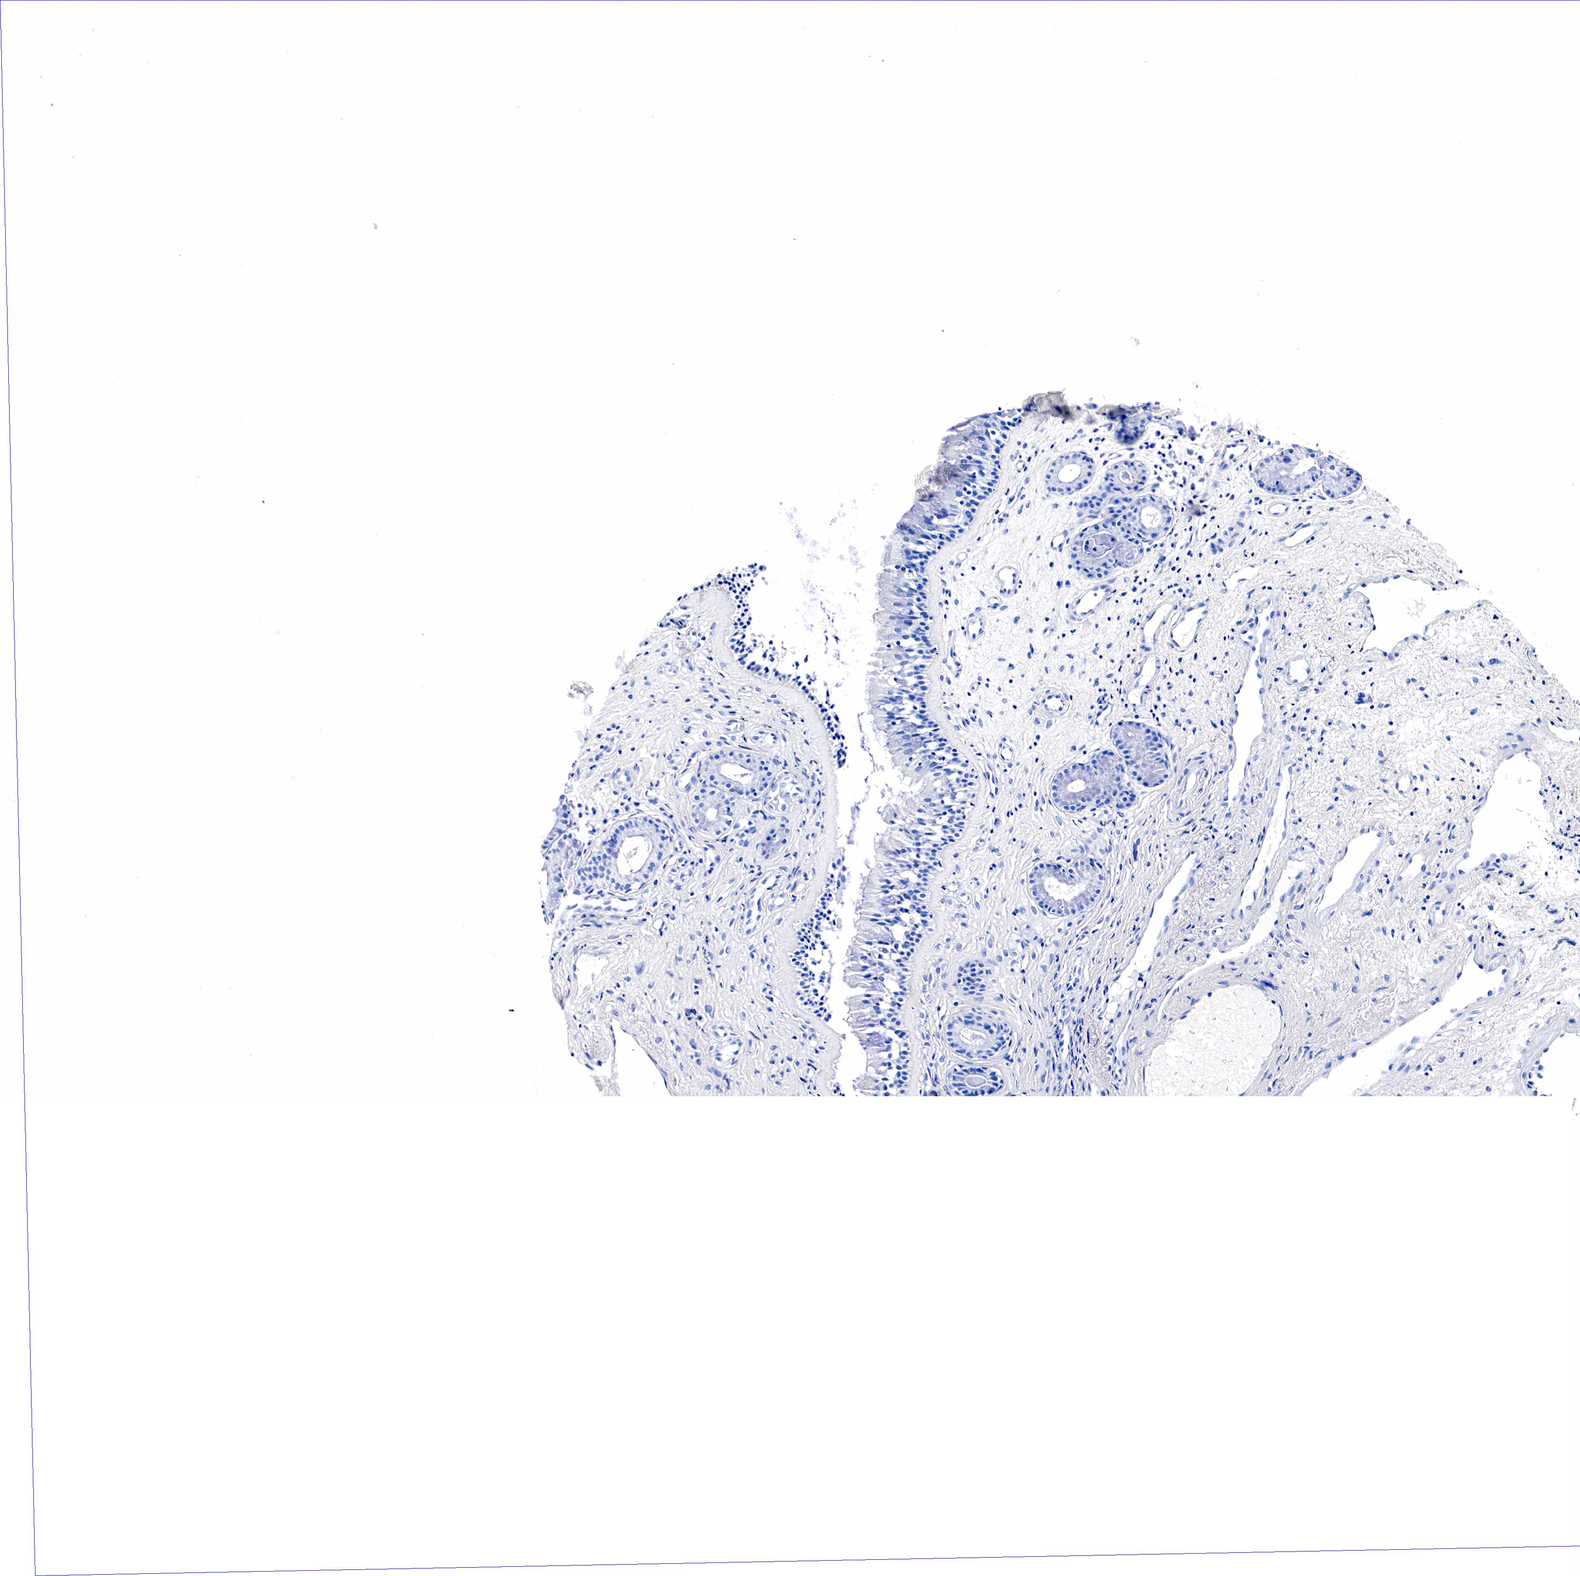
{"staining": {"intensity": "negative", "quantity": "none", "location": "none"}, "tissue": "nasopharynx", "cell_type": "Respiratory epithelial cells", "image_type": "normal", "snomed": [{"axis": "morphology", "description": "Normal tissue, NOS"}, {"axis": "topography", "description": "Nasopharynx"}], "caption": "A histopathology image of nasopharynx stained for a protein demonstrates no brown staining in respiratory epithelial cells. Nuclei are stained in blue.", "gene": "GAST", "patient": {"sex": "female", "age": 78}}